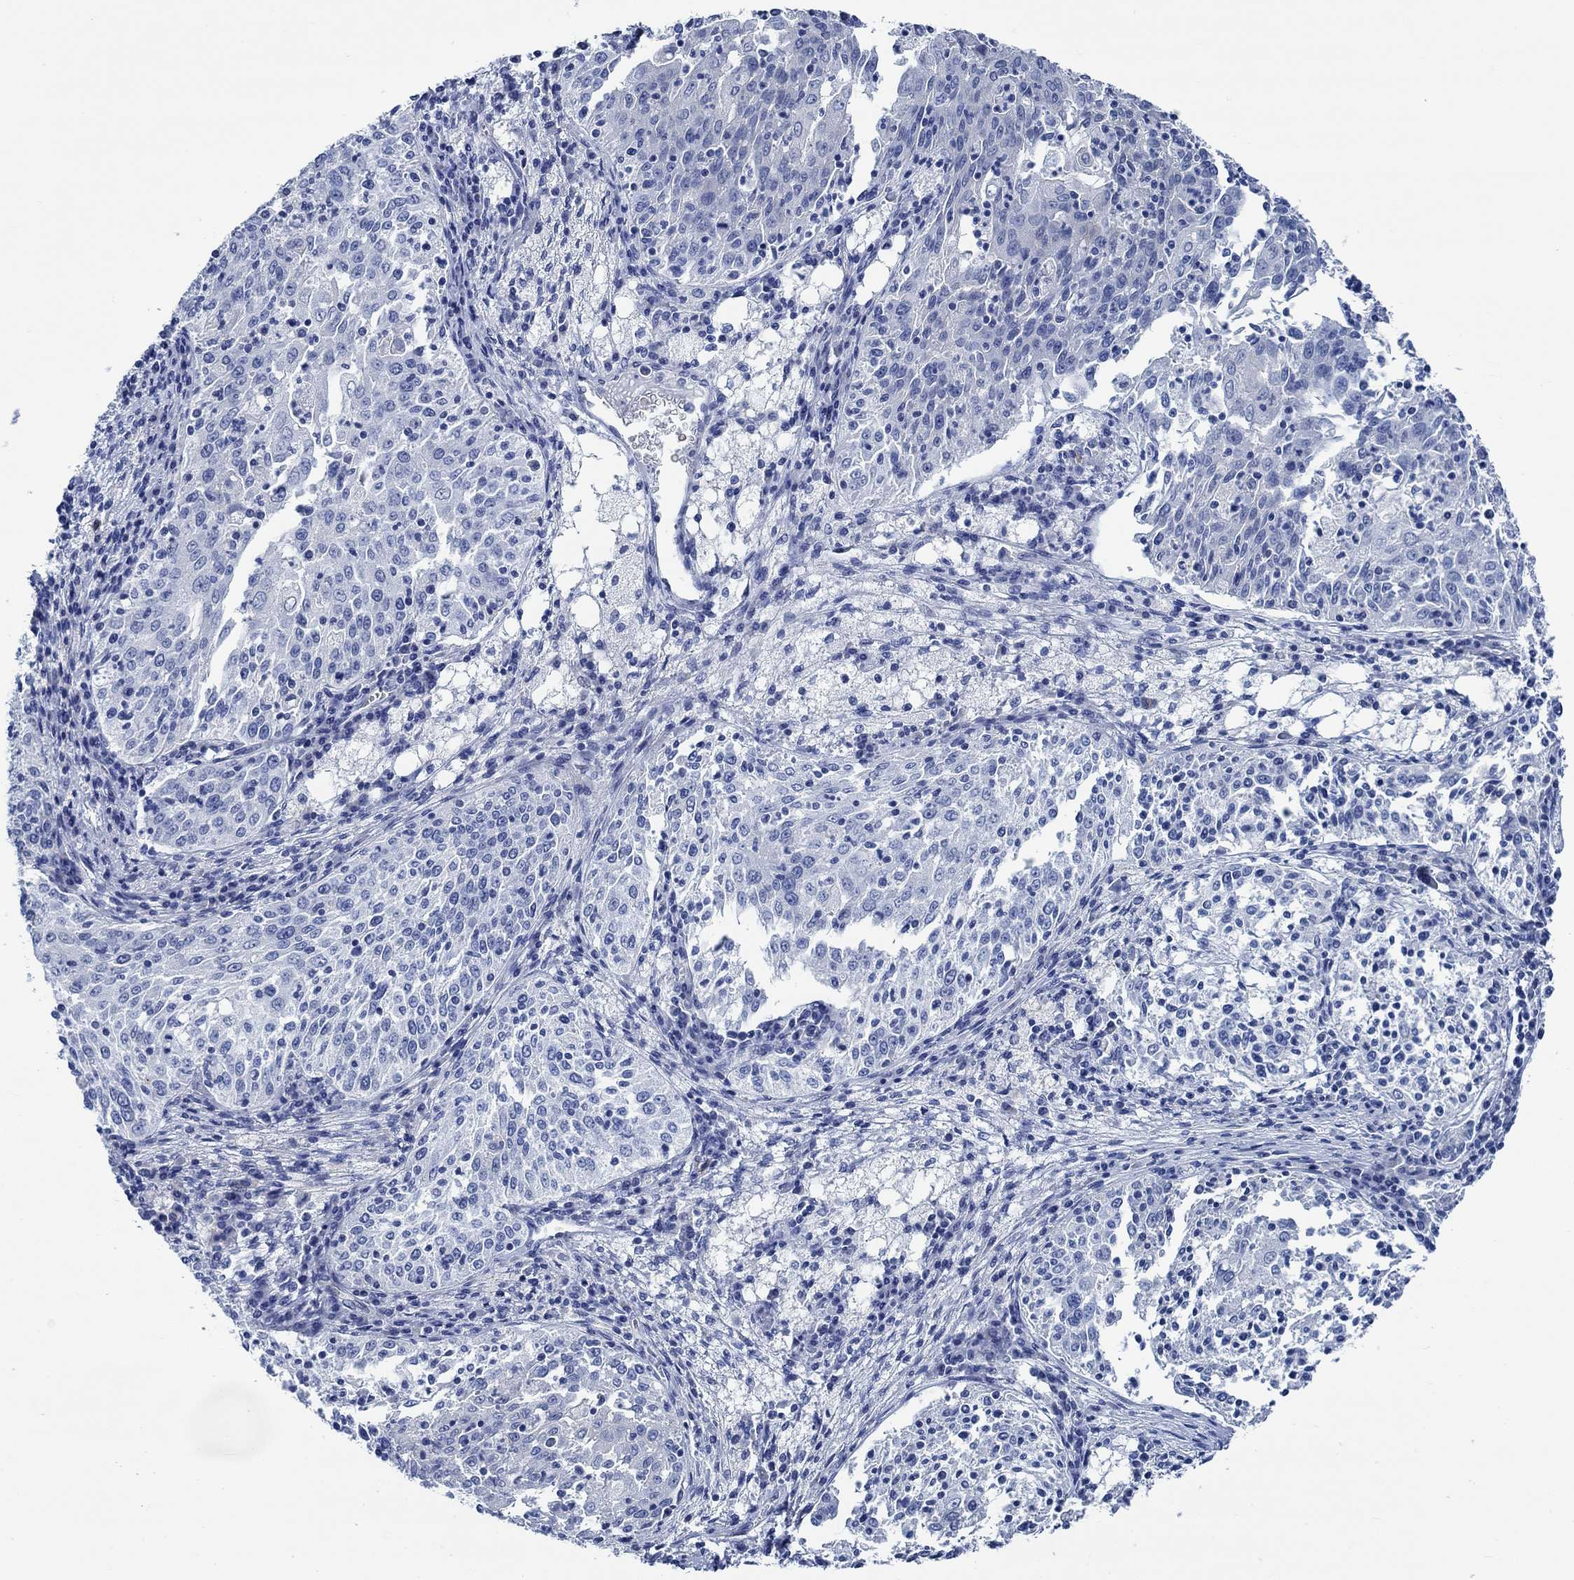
{"staining": {"intensity": "negative", "quantity": "none", "location": "none"}, "tissue": "cervical cancer", "cell_type": "Tumor cells", "image_type": "cancer", "snomed": [{"axis": "morphology", "description": "Squamous cell carcinoma, NOS"}, {"axis": "topography", "description": "Cervix"}], "caption": "Tumor cells are negative for protein expression in human cervical cancer (squamous cell carcinoma).", "gene": "SVEP1", "patient": {"sex": "female", "age": 41}}